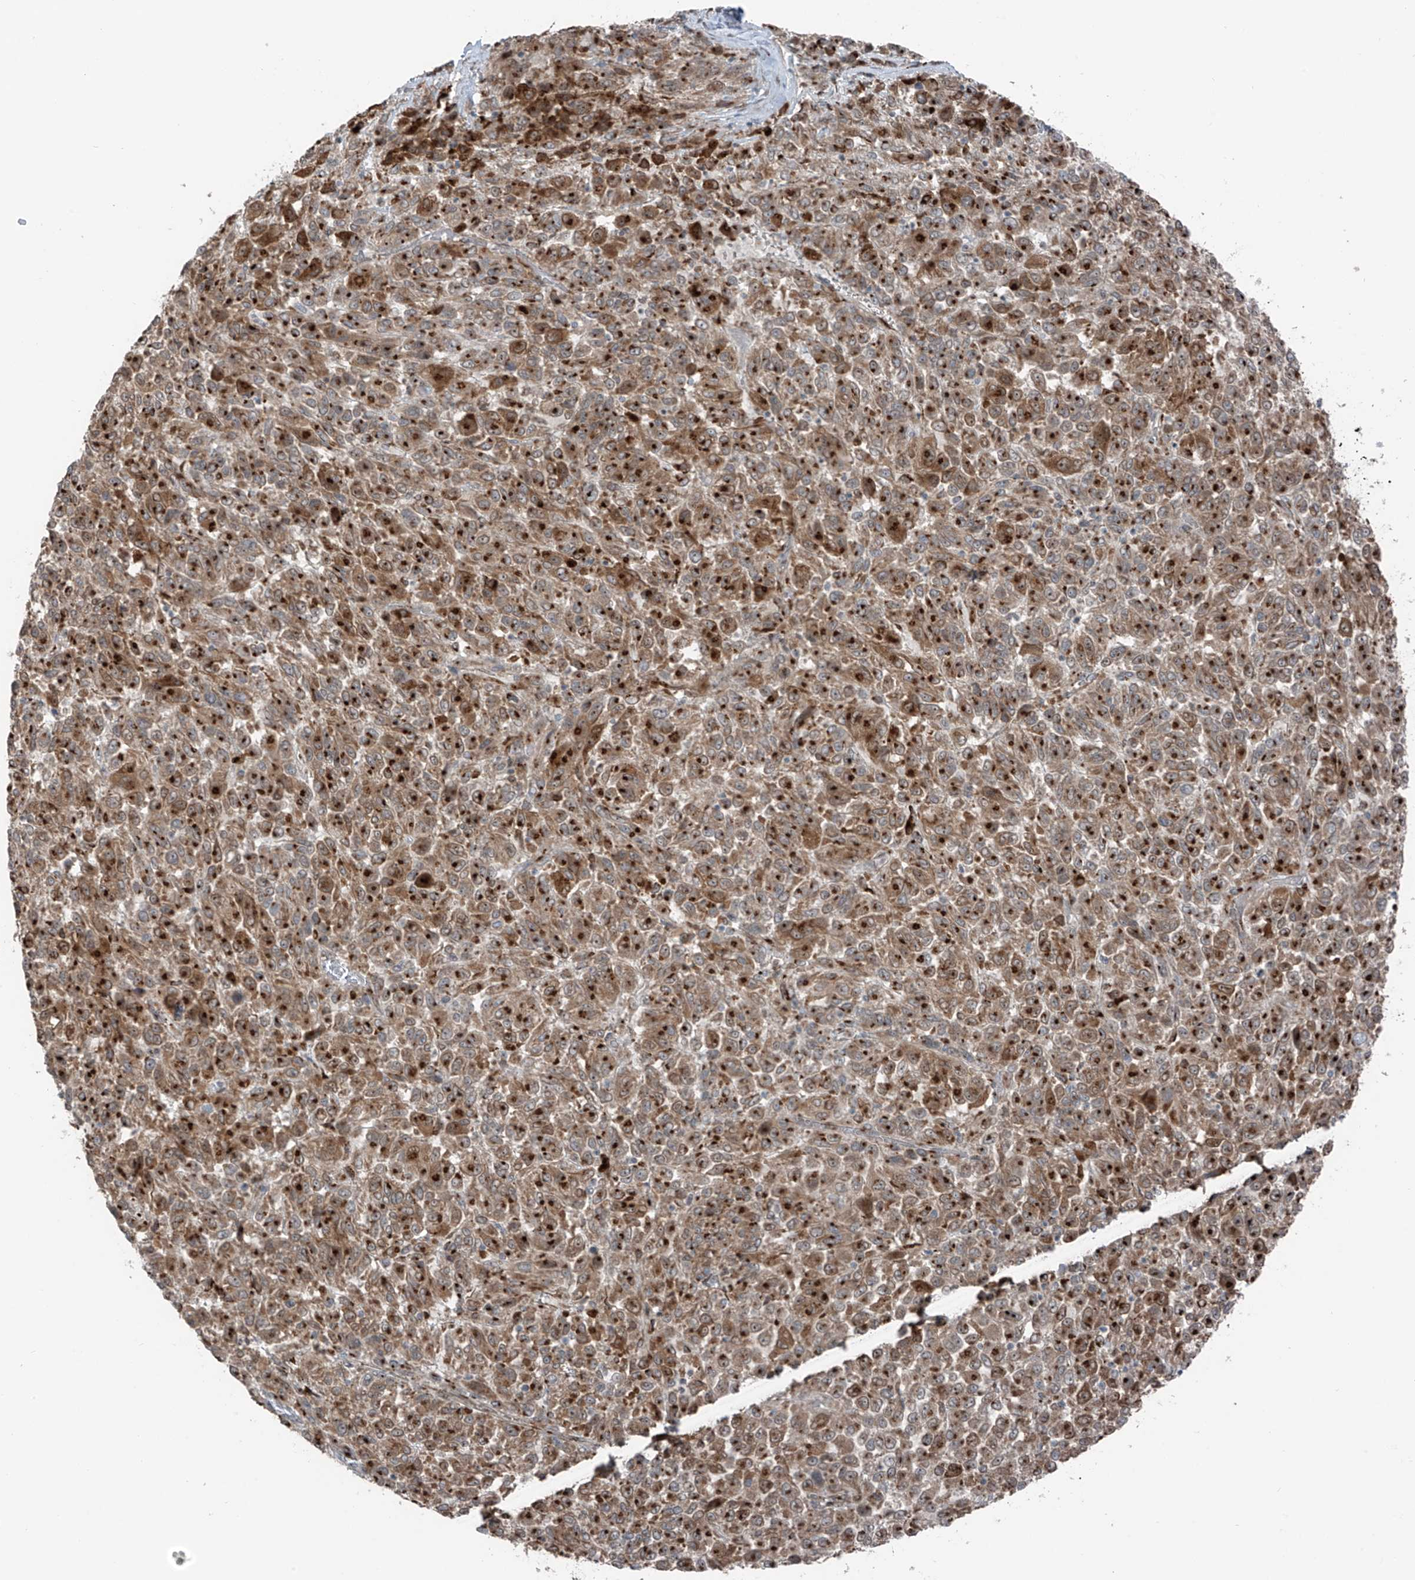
{"staining": {"intensity": "moderate", "quantity": ">75%", "location": "cytoplasmic/membranous"}, "tissue": "melanoma", "cell_type": "Tumor cells", "image_type": "cancer", "snomed": [{"axis": "morphology", "description": "Malignant melanoma, Metastatic site"}, {"axis": "topography", "description": "Lung"}], "caption": "Protein expression analysis of malignant melanoma (metastatic site) displays moderate cytoplasmic/membranous staining in about >75% of tumor cells.", "gene": "ERLEC1", "patient": {"sex": "male", "age": 64}}